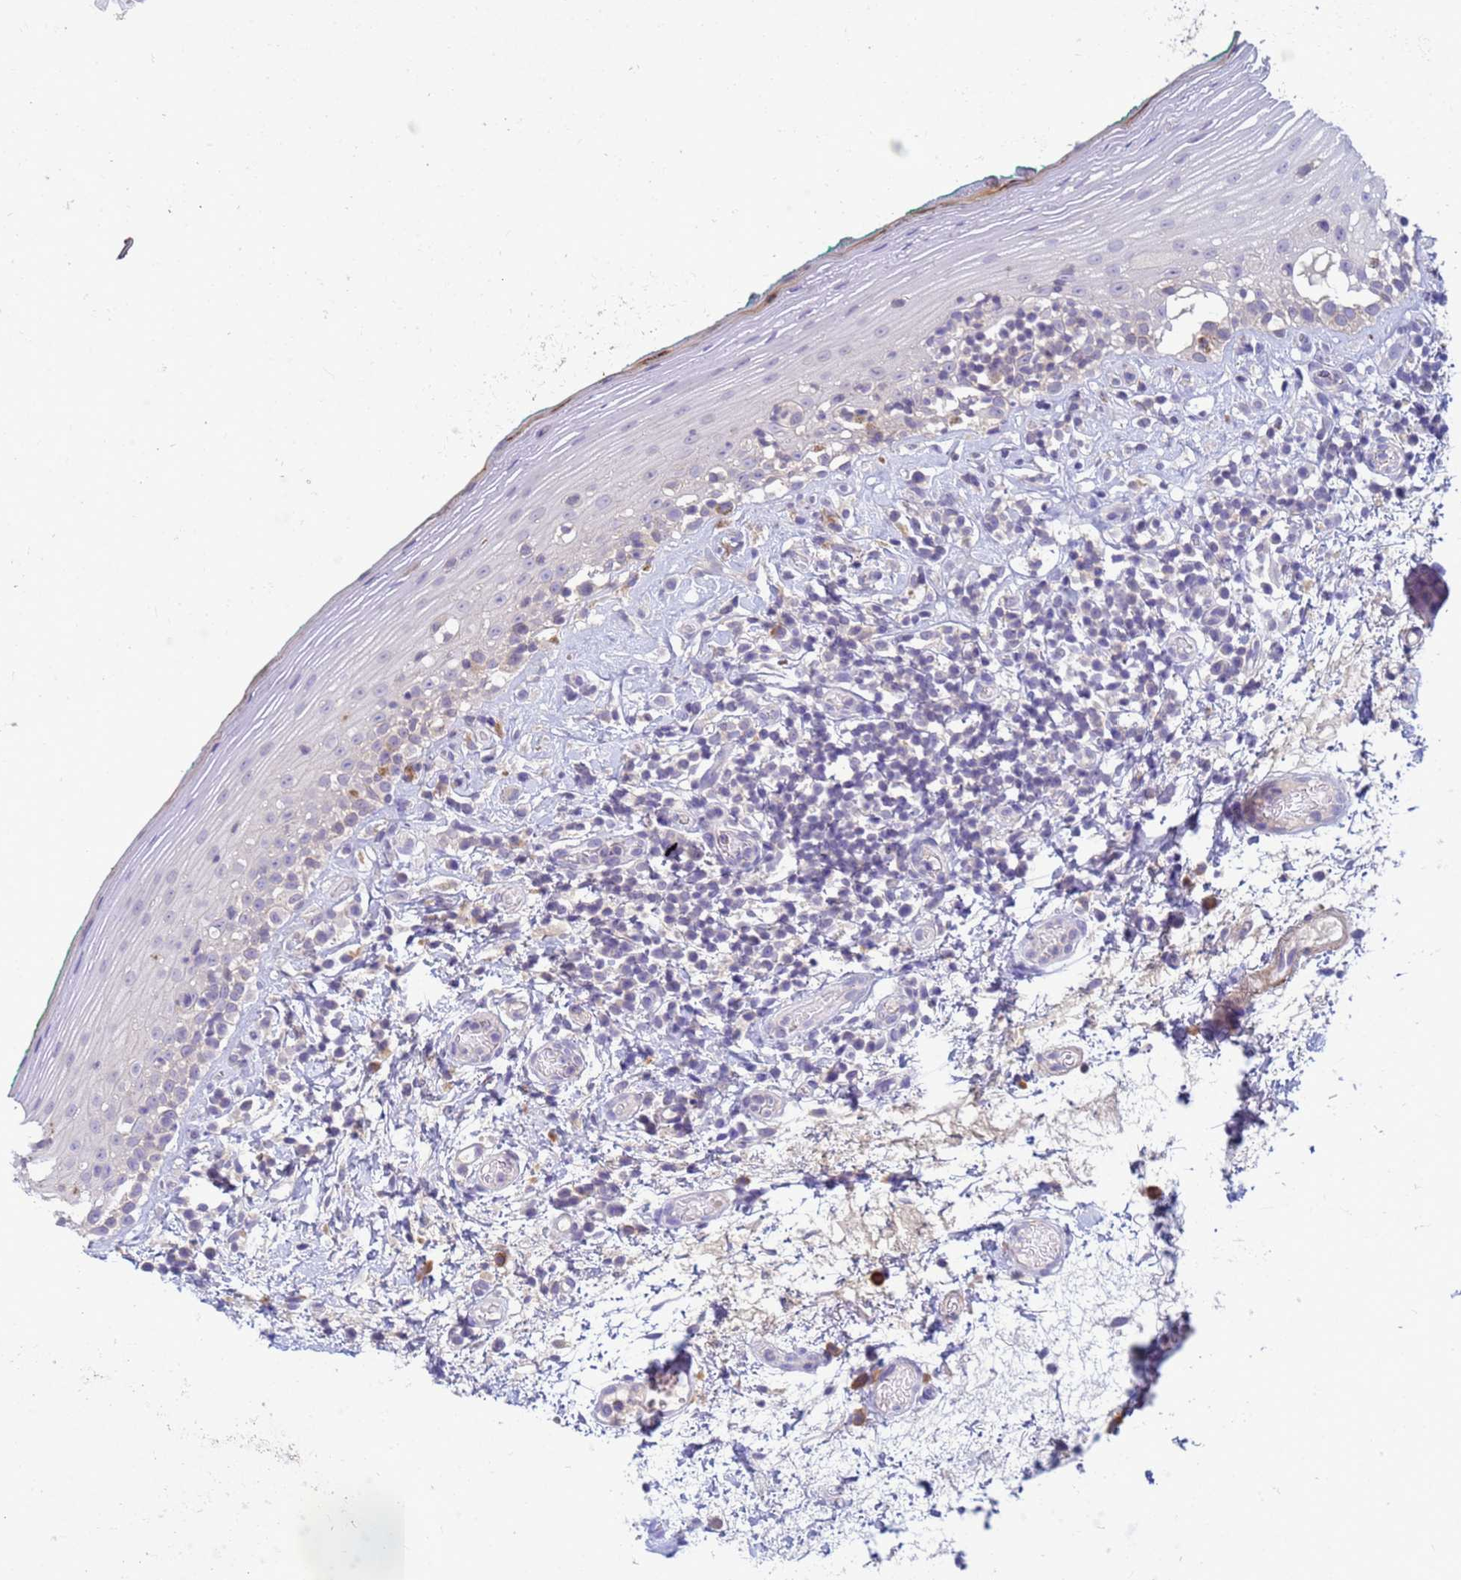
{"staining": {"intensity": "negative", "quantity": "none", "location": "none"}, "tissue": "oral mucosa", "cell_type": "Squamous epithelial cells", "image_type": "normal", "snomed": [{"axis": "morphology", "description": "Normal tissue, NOS"}, {"axis": "topography", "description": "Oral tissue"}], "caption": "Immunohistochemical staining of normal oral mucosa shows no significant staining in squamous epithelial cells.", "gene": "KLHL13", "patient": {"sex": "female", "age": 83}}